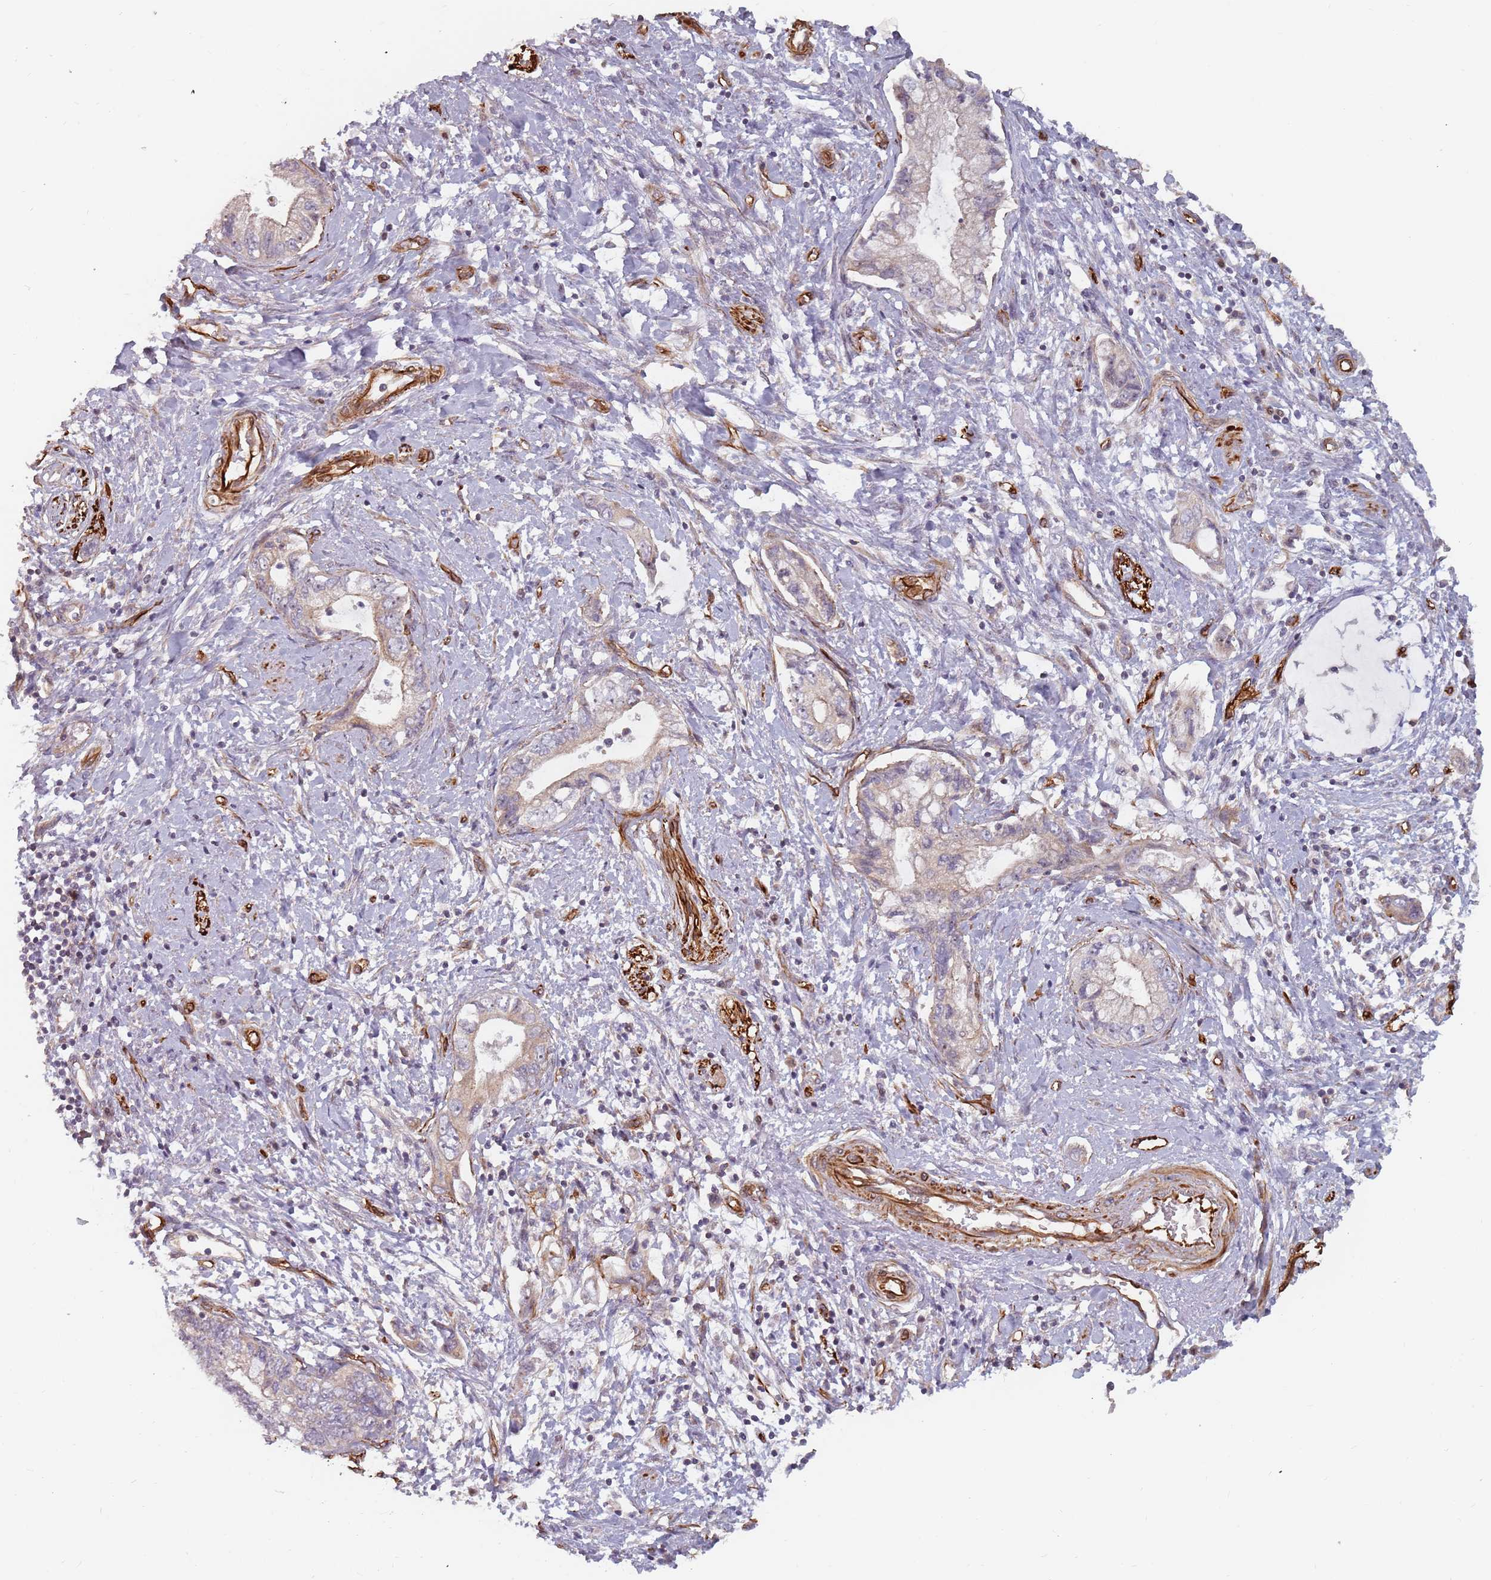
{"staining": {"intensity": "negative", "quantity": "none", "location": "none"}, "tissue": "pancreatic cancer", "cell_type": "Tumor cells", "image_type": "cancer", "snomed": [{"axis": "morphology", "description": "Adenocarcinoma, NOS"}, {"axis": "topography", "description": "Pancreas"}], "caption": "Immunohistochemistry image of neoplastic tissue: pancreatic cancer (adenocarcinoma) stained with DAB (3,3'-diaminobenzidine) reveals no significant protein positivity in tumor cells.", "gene": "GAS2L3", "patient": {"sex": "female", "age": 73}}